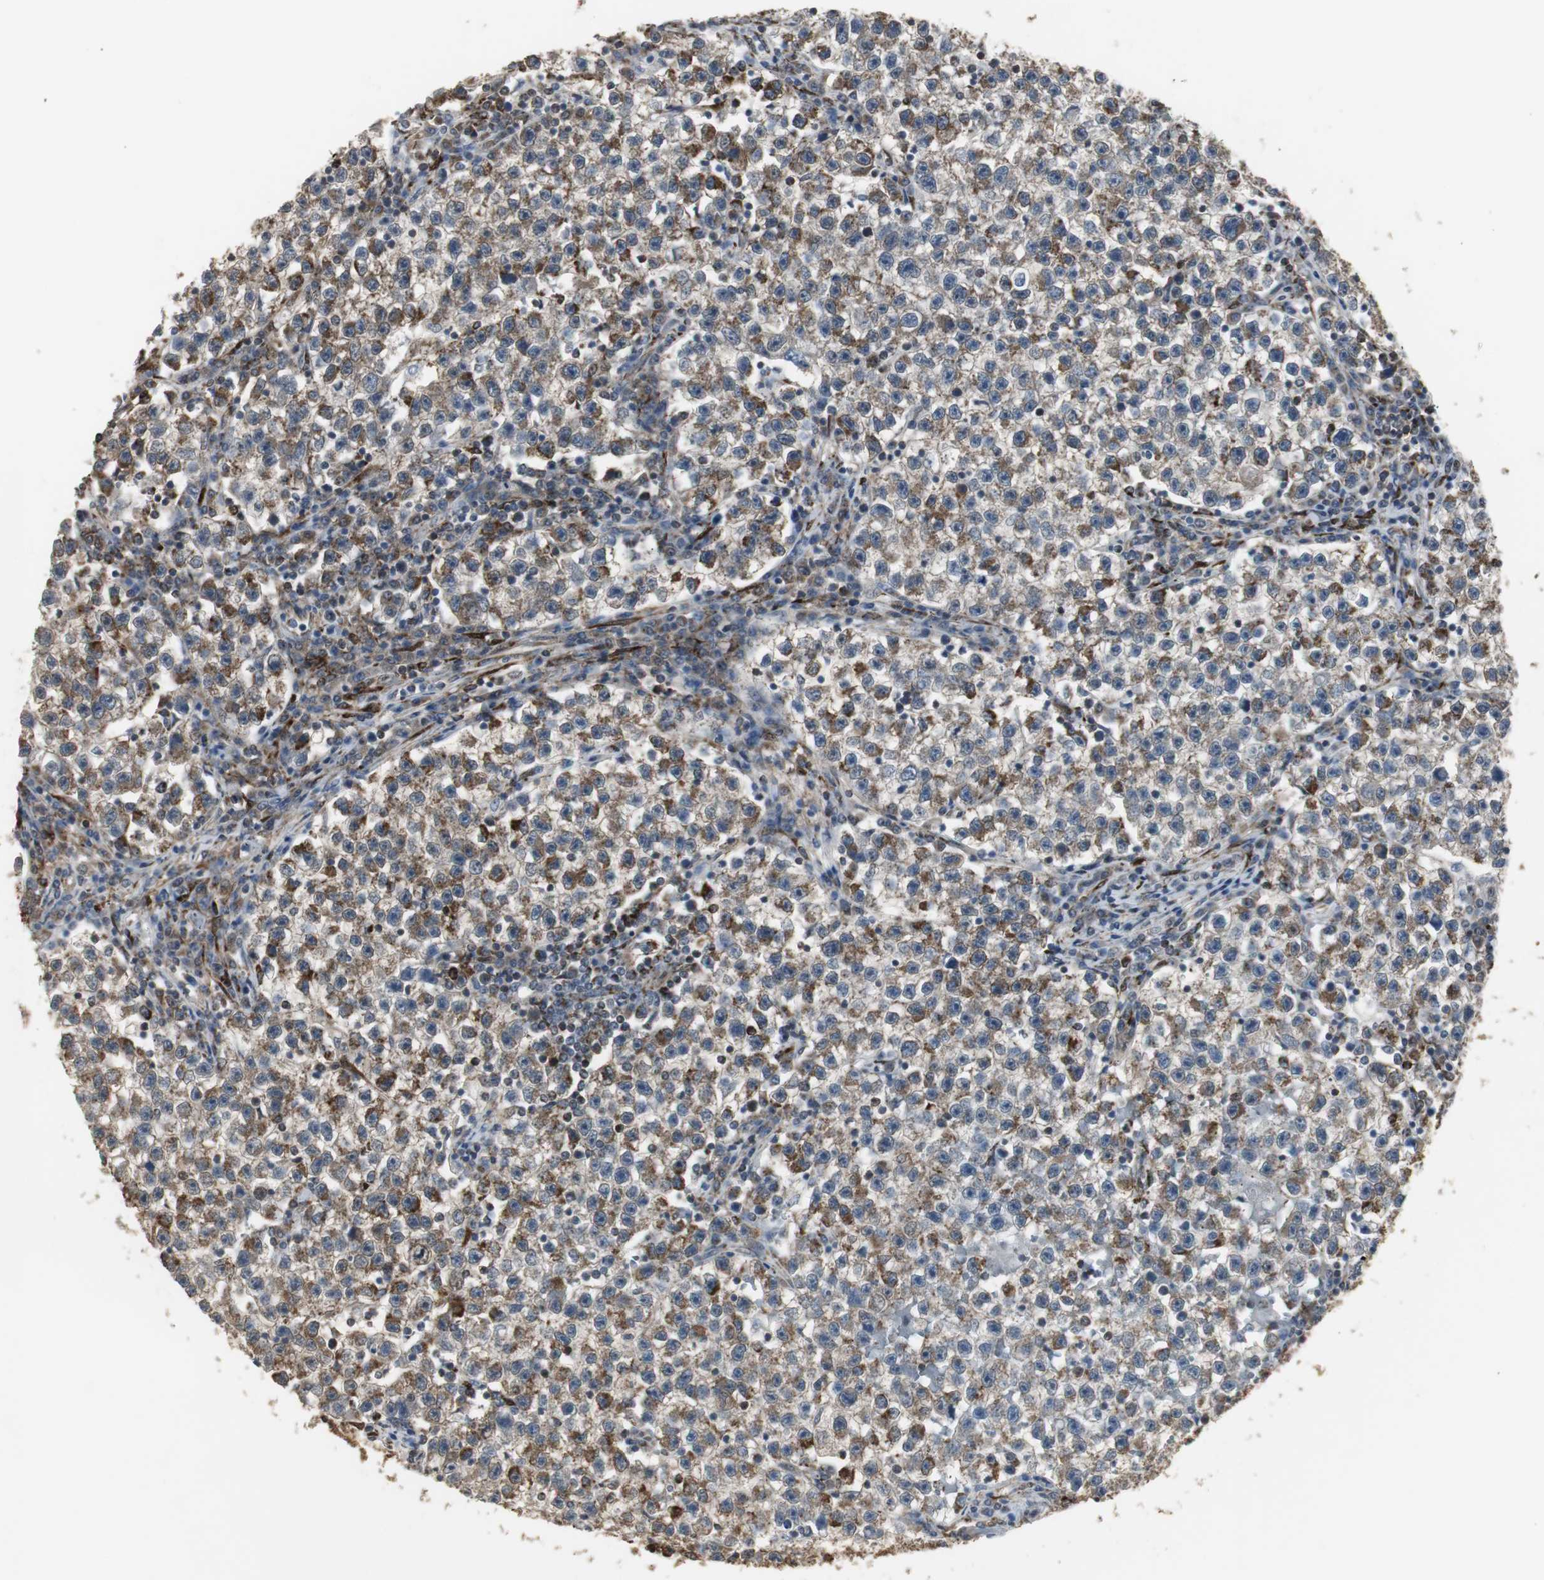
{"staining": {"intensity": "moderate", "quantity": ">75%", "location": "cytoplasmic/membranous"}, "tissue": "testis cancer", "cell_type": "Tumor cells", "image_type": "cancer", "snomed": [{"axis": "morphology", "description": "Seminoma, NOS"}, {"axis": "topography", "description": "Testis"}], "caption": "Testis cancer (seminoma) stained with a brown dye reveals moderate cytoplasmic/membranous positive expression in about >75% of tumor cells.", "gene": "PLIN3", "patient": {"sex": "male", "age": 22}}